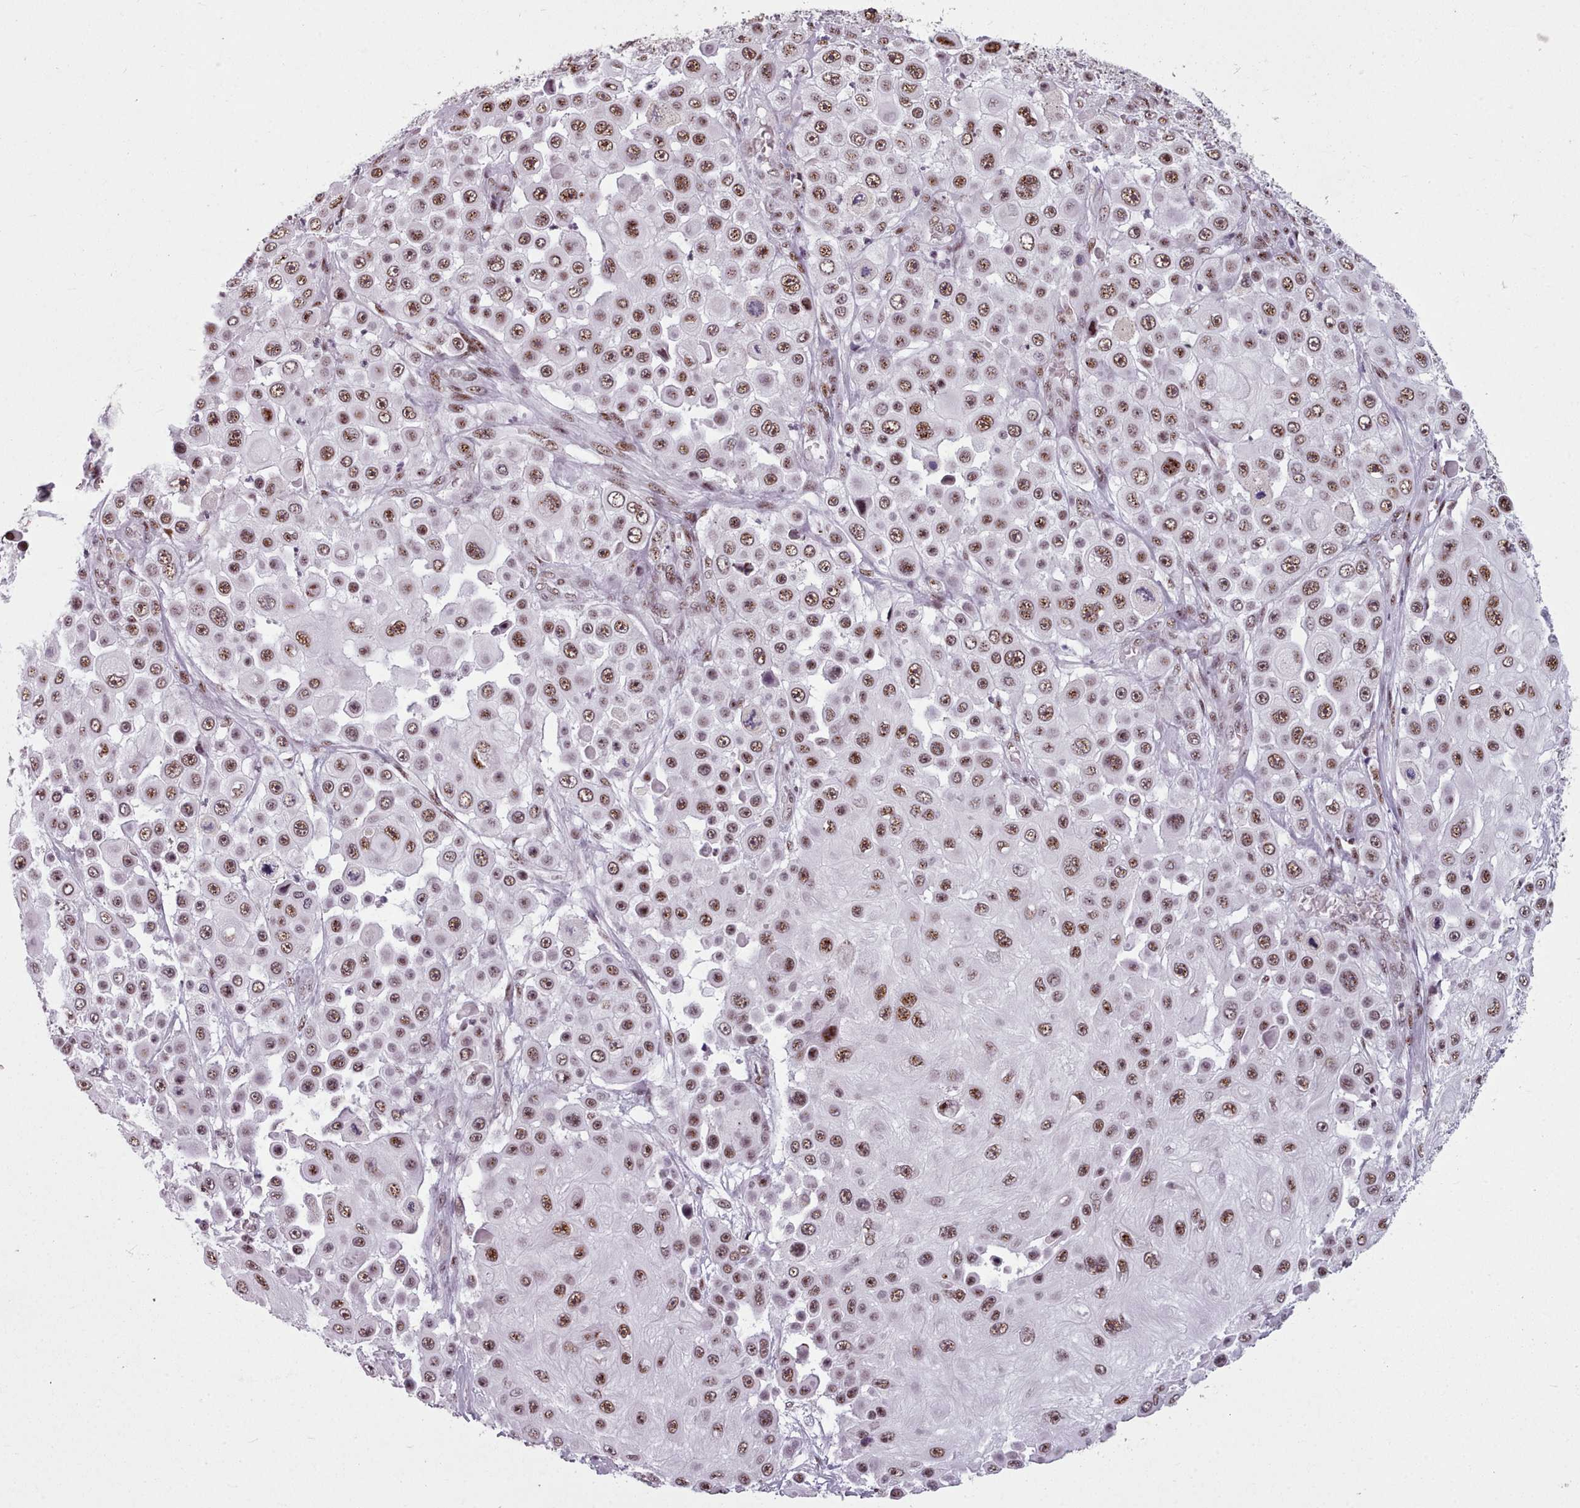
{"staining": {"intensity": "moderate", "quantity": ">75%", "location": "nuclear"}, "tissue": "skin cancer", "cell_type": "Tumor cells", "image_type": "cancer", "snomed": [{"axis": "morphology", "description": "Squamous cell carcinoma, NOS"}, {"axis": "topography", "description": "Skin"}], "caption": "Skin cancer stained with a protein marker exhibits moderate staining in tumor cells.", "gene": "SRRM1", "patient": {"sex": "male", "age": 67}}